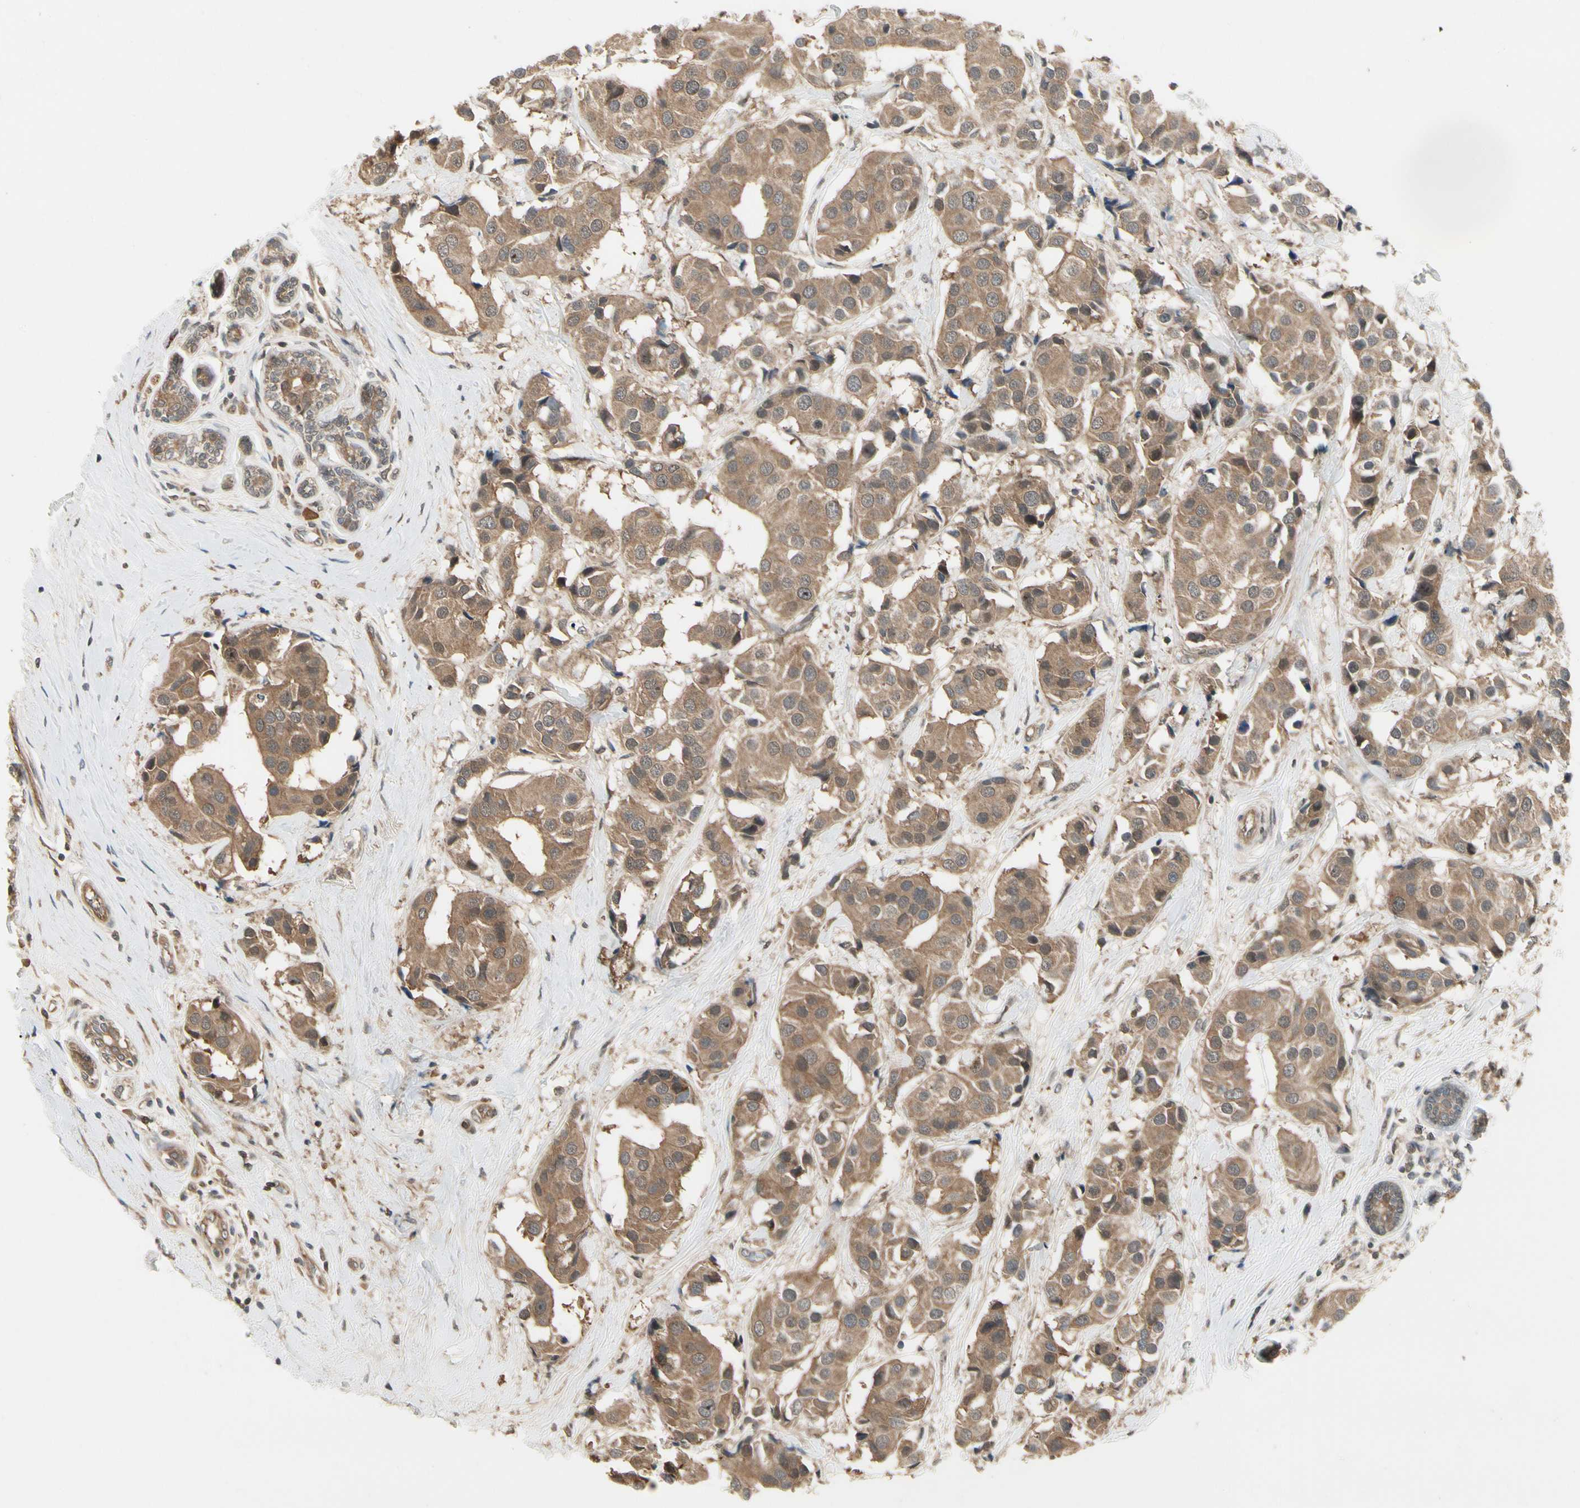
{"staining": {"intensity": "moderate", "quantity": ">75%", "location": "cytoplasmic/membranous"}, "tissue": "breast cancer", "cell_type": "Tumor cells", "image_type": "cancer", "snomed": [{"axis": "morphology", "description": "Normal tissue, NOS"}, {"axis": "morphology", "description": "Duct carcinoma"}, {"axis": "topography", "description": "Breast"}], "caption": "Immunohistochemical staining of infiltrating ductal carcinoma (breast) reveals medium levels of moderate cytoplasmic/membranous positivity in about >75% of tumor cells. (DAB (3,3'-diaminobenzidine) = brown stain, brightfield microscopy at high magnification).", "gene": "RNF14", "patient": {"sex": "female", "age": 39}}